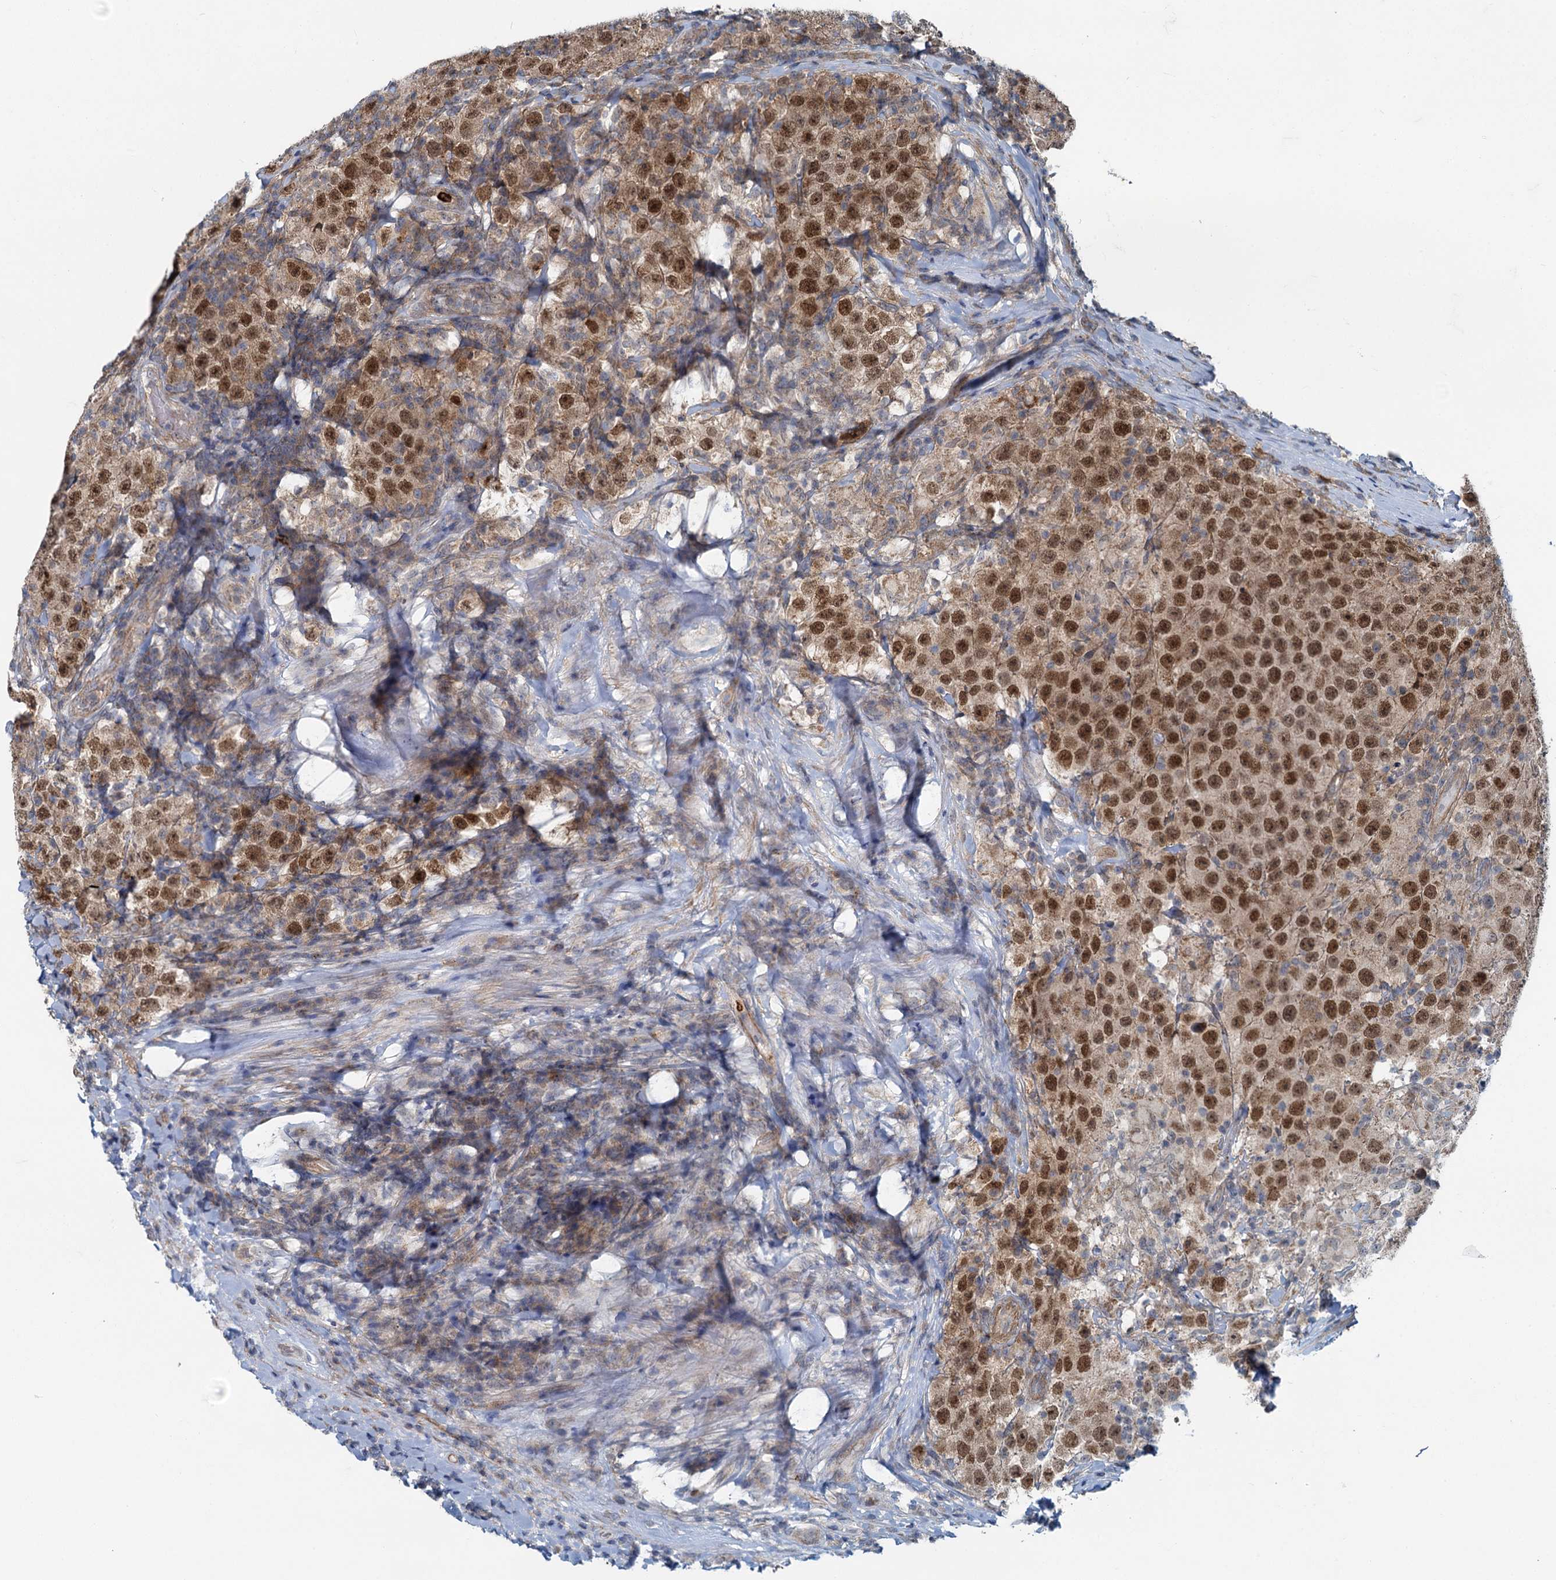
{"staining": {"intensity": "strong", "quantity": ">75%", "location": "nuclear"}, "tissue": "testis cancer", "cell_type": "Tumor cells", "image_type": "cancer", "snomed": [{"axis": "morphology", "description": "Normal tissue, NOS"}, {"axis": "morphology", "description": "Urothelial carcinoma, High grade"}, {"axis": "morphology", "description": "Seminoma, NOS"}, {"axis": "morphology", "description": "Carcinoma, Embryonal, NOS"}, {"axis": "topography", "description": "Urinary bladder"}, {"axis": "topography", "description": "Testis"}], "caption": "Testis cancer was stained to show a protein in brown. There is high levels of strong nuclear expression in about >75% of tumor cells.", "gene": "ADCY2", "patient": {"sex": "male", "age": 41}}